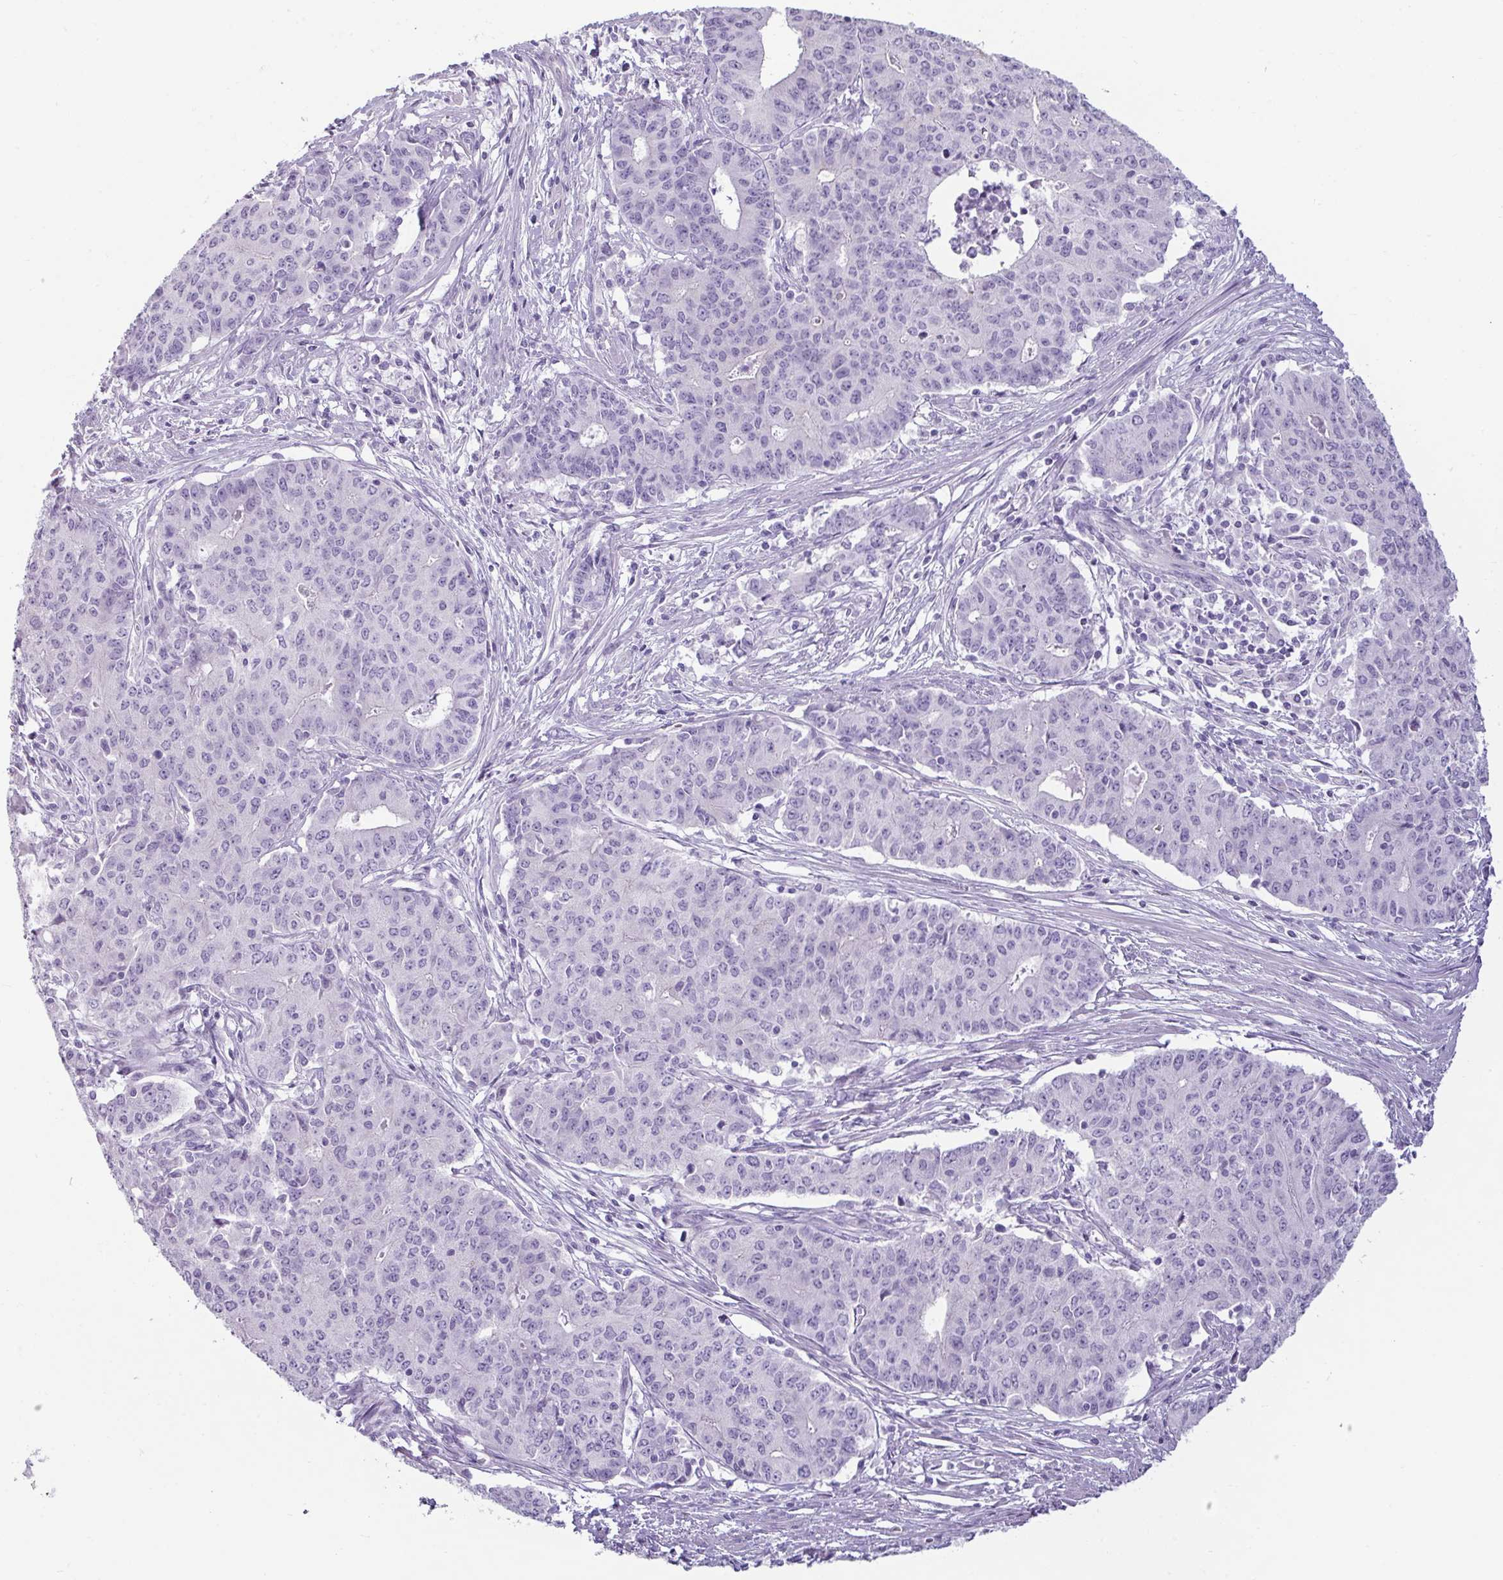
{"staining": {"intensity": "negative", "quantity": "none", "location": "none"}, "tissue": "endometrial cancer", "cell_type": "Tumor cells", "image_type": "cancer", "snomed": [{"axis": "morphology", "description": "Adenocarcinoma, NOS"}, {"axis": "topography", "description": "Endometrium"}], "caption": "Immunohistochemistry of adenocarcinoma (endometrial) reveals no expression in tumor cells.", "gene": "VCY1B", "patient": {"sex": "female", "age": 59}}